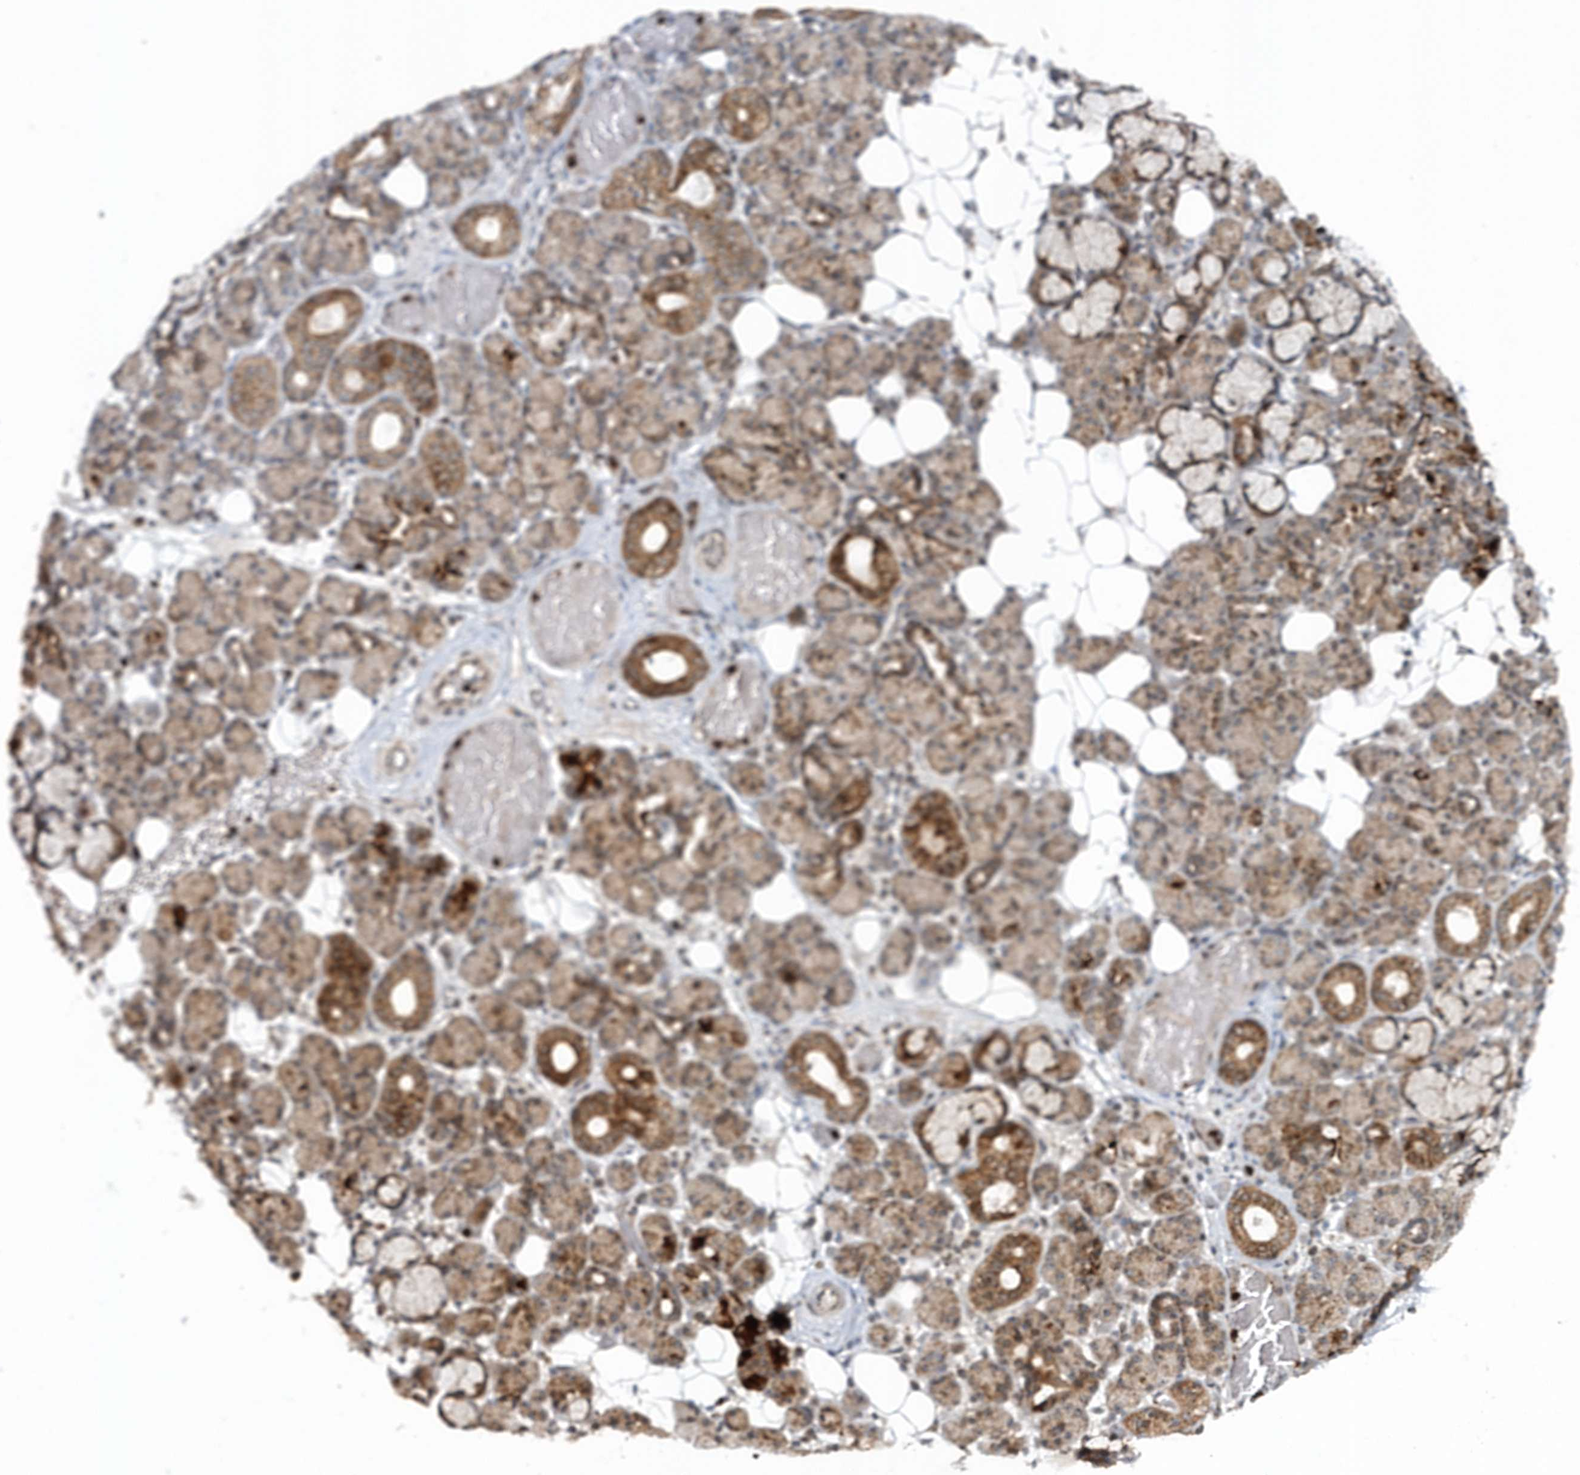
{"staining": {"intensity": "strong", "quantity": "25%-75%", "location": "cytoplasmic/membranous,nuclear"}, "tissue": "salivary gland", "cell_type": "Glandular cells", "image_type": "normal", "snomed": [{"axis": "morphology", "description": "Normal tissue, NOS"}, {"axis": "topography", "description": "Salivary gland"}], "caption": "Immunohistochemical staining of unremarkable salivary gland displays 25%-75% levels of strong cytoplasmic/membranous,nuclear protein staining in approximately 25%-75% of glandular cells. (DAB IHC, brown staining for protein, blue staining for nuclei).", "gene": "SOWAHB", "patient": {"sex": "male", "age": 63}}